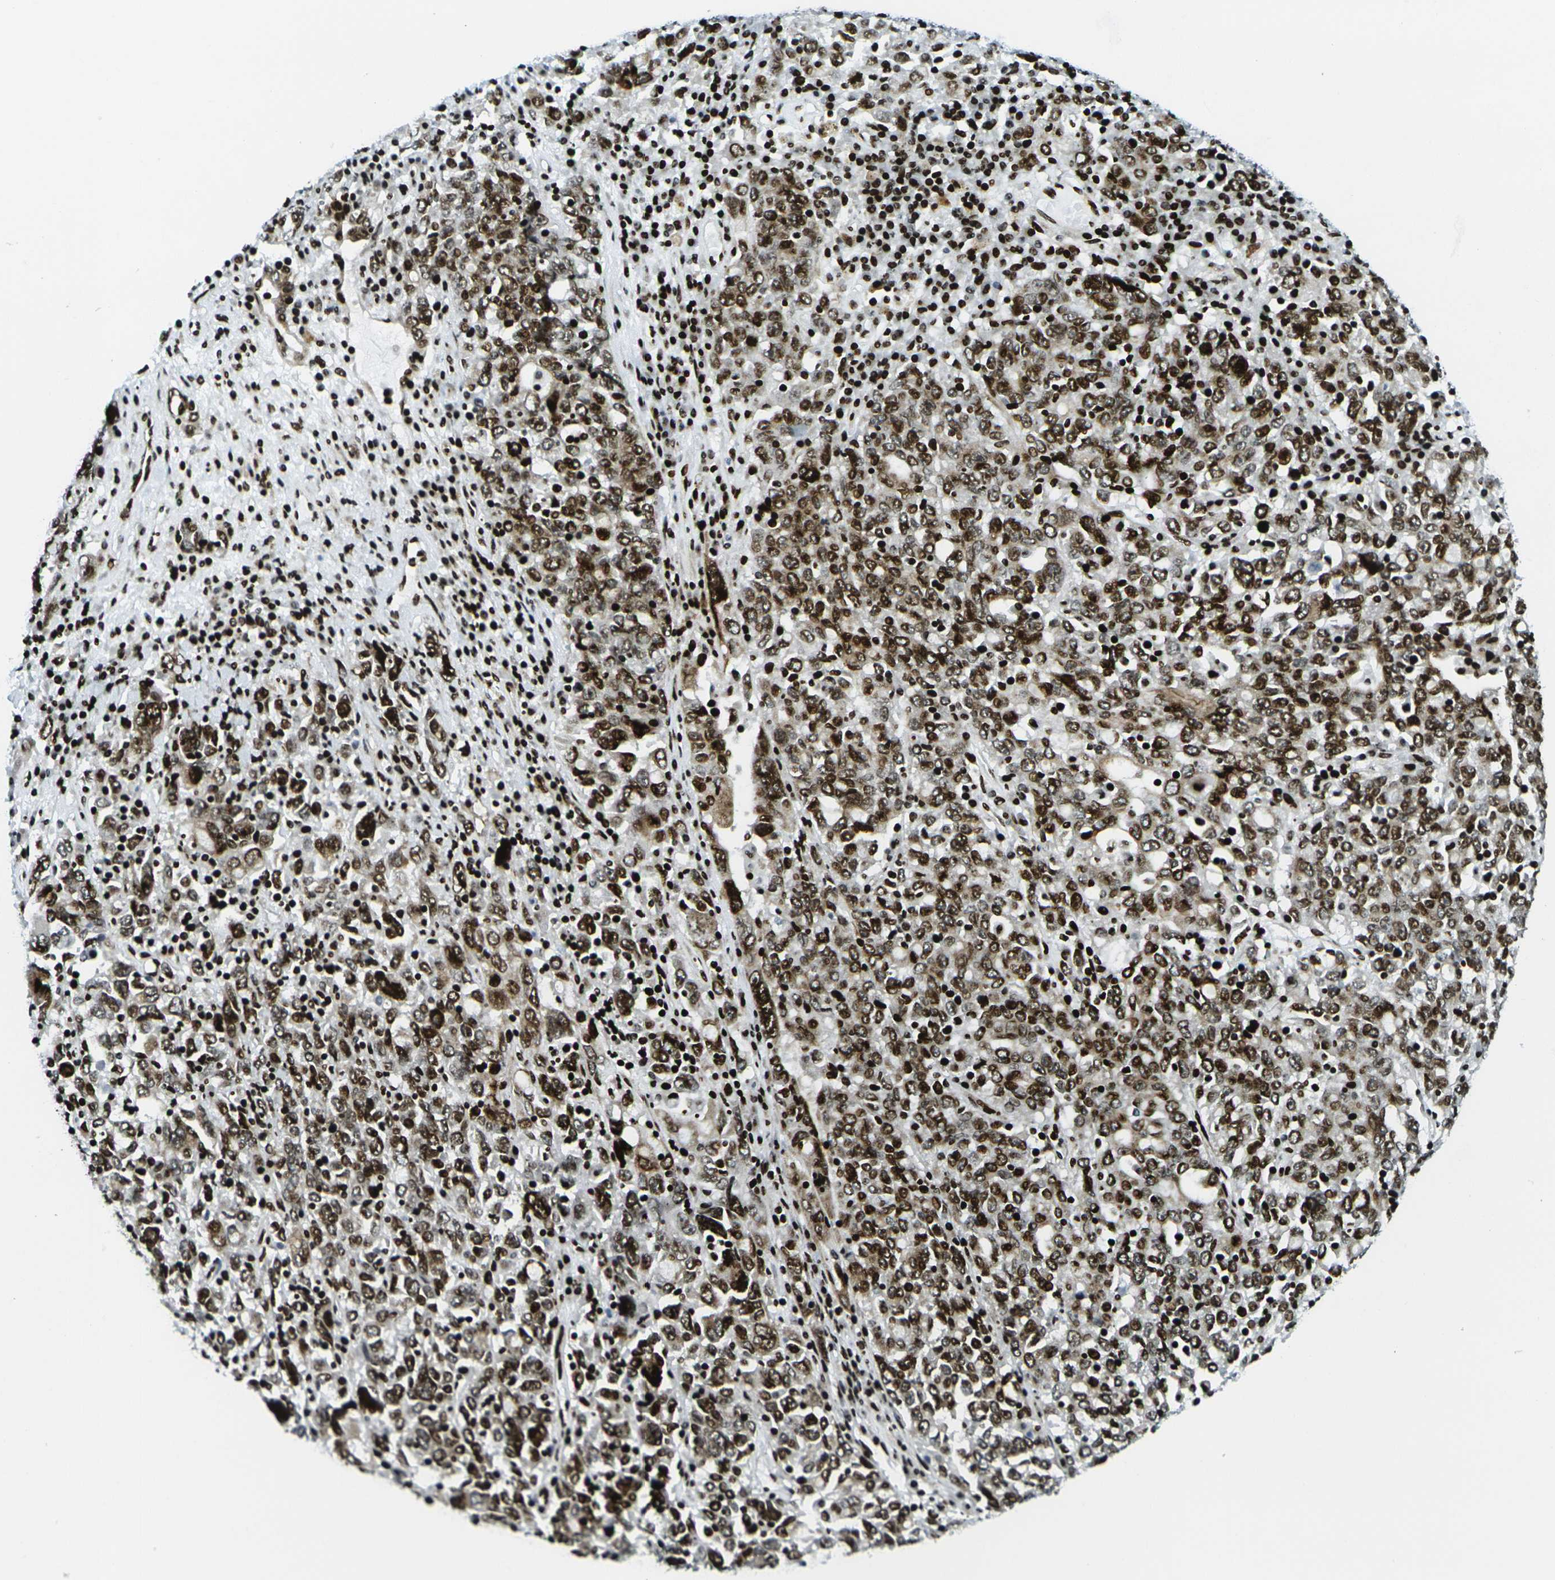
{"staining": {"intensity": "strong", "quantity": ">75%", "location": "nuclear"}, "tissue": "ovarian cancer", "cell_type": "Tumor cells", "image_type": "cancer", "snomed": [{"axis": "morphology", "description": "Carcinoma, endometroid"}, {"axis": "topography", "description": "Ovary"}], "caption": "High-power microscopy captured an immunohistochemistry (IHC) micrograph of ovarian cancer (endometroid carcinoma), revealing strong nuclear staining in about >75% of tumor cells.", "gene": "H3-3A", "patient": {"sex": "female", "age": 62}}